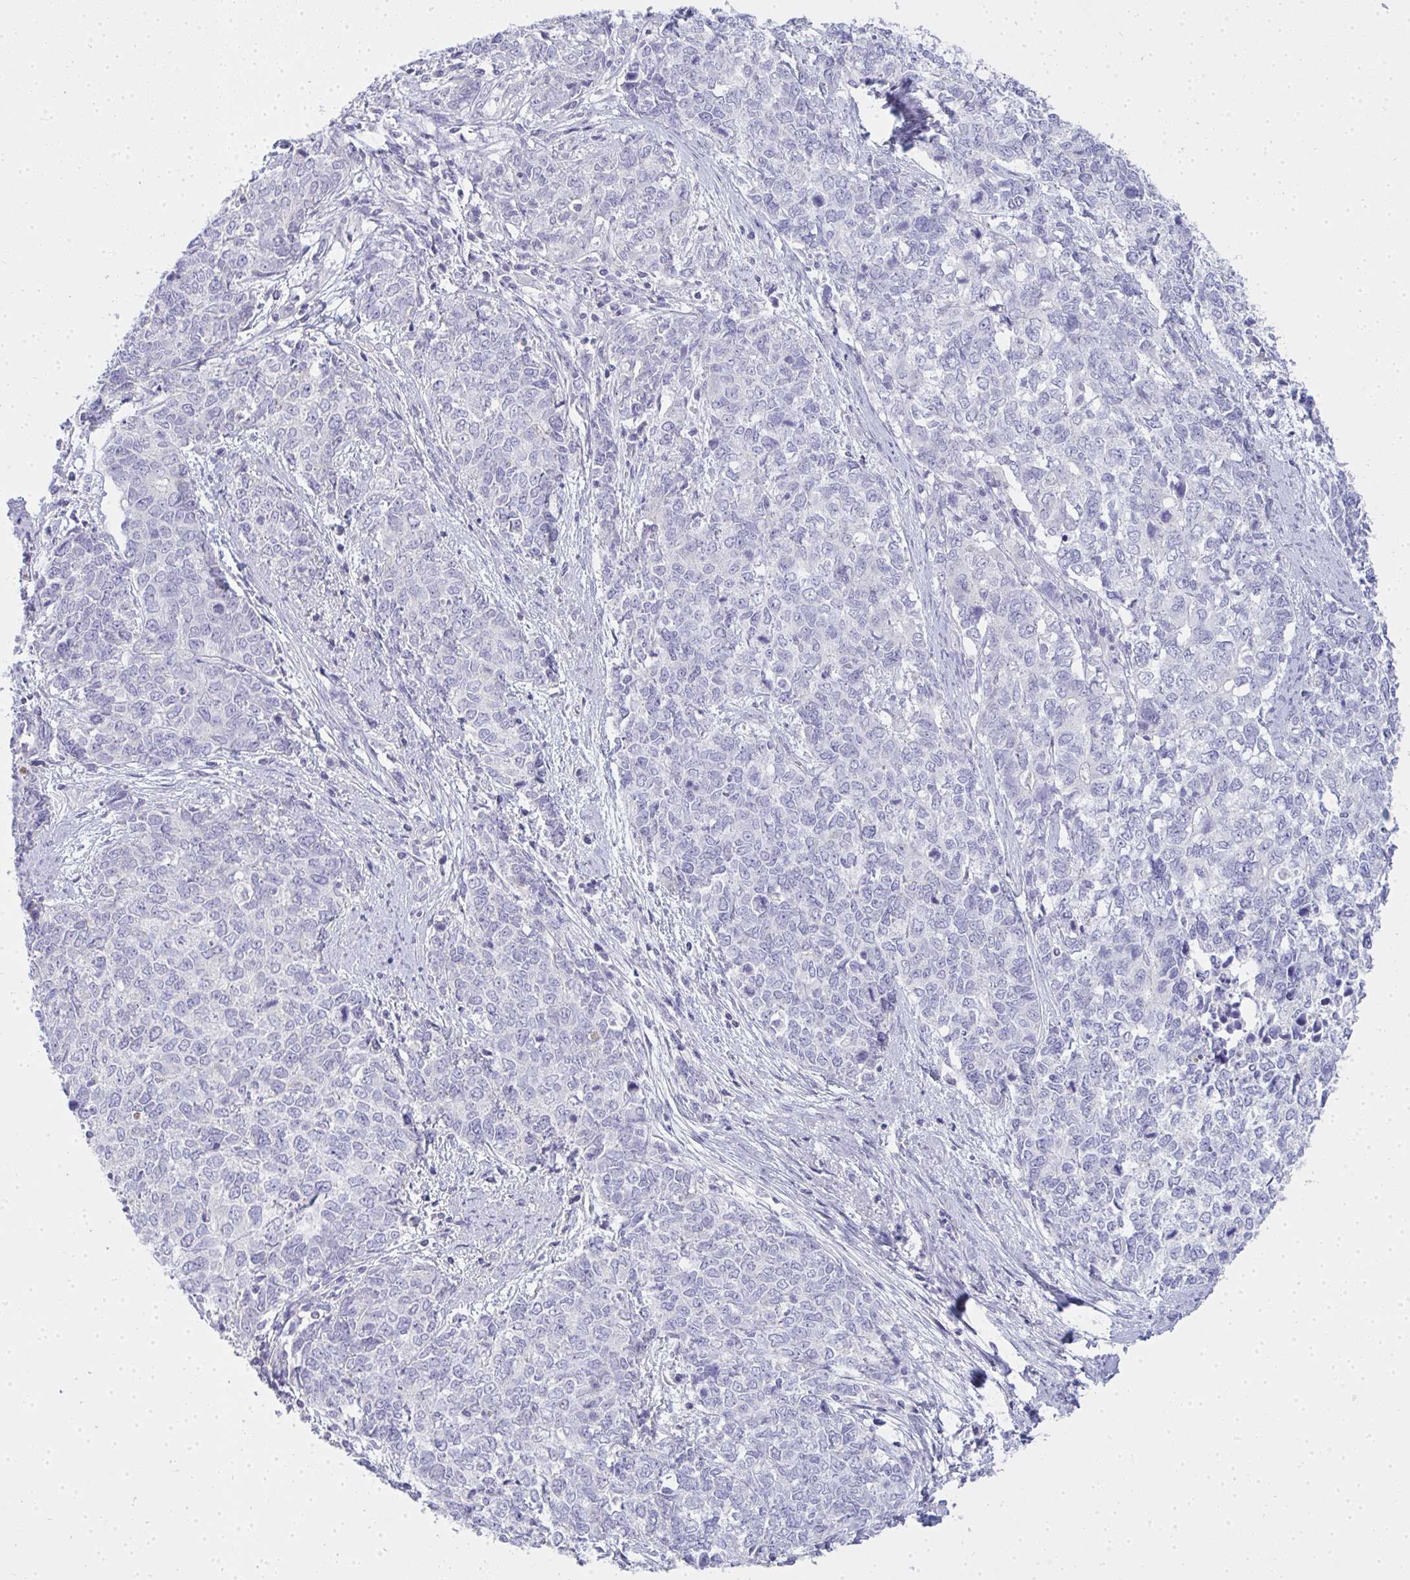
{"staining": {"intensity": "negative", "quantity": "none", "location": "none"}, "tissue": "cervical cancer", "cell_type": "Tumor cells", "image_type": "cancer", "snomed": [{"axis": "morphology", "description": "Adenocarcinoma, NOS"}, {"axis": "topography", "description": "Cervix"}], "caption": "Adenocarcinoma (cervical) was stained to show a protein in brown. There is no significant expression in tumor cells.", "gene": "GSDMB", "patient": {"sex": "female", "age": 63}}